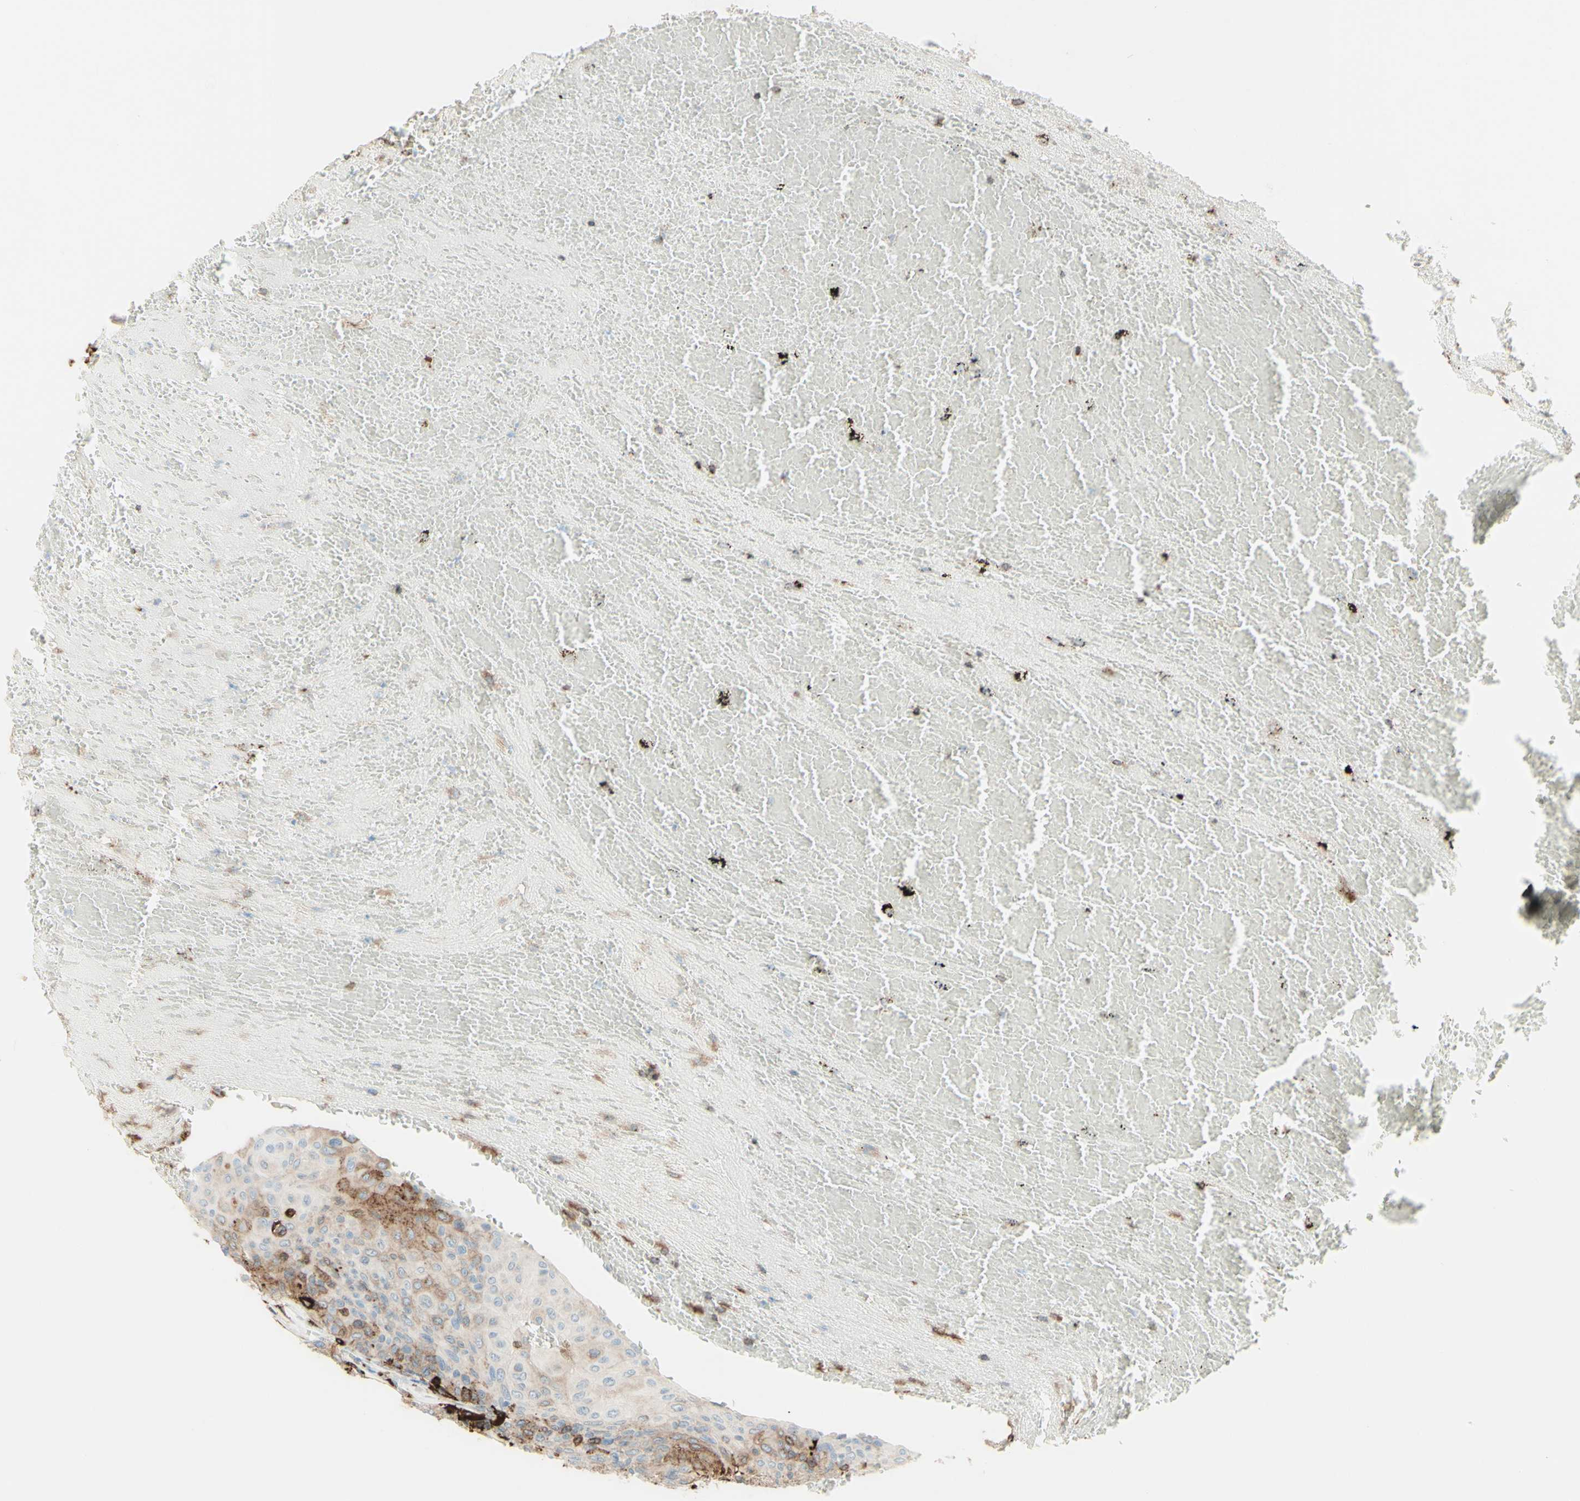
{"staining": {"intensity": "moderate", "quantity": "25%-75%", "location": "cytoplasmic/membranous"}, "tissue": "urothelial cancer", "cell_type": "Tumor cells", "image_type": "cancer", "snomed": [{"axis": "morphology", "description": "Urothelial carcinoma, High grade"}, {"axis": "topography", "description": "Urinary bladder"}], "caption": "Moderate cytoplasmic/membranous expression is present in approximately 25%-75% of tumor cells in urothelial cancer.", "gene": "HLA-DPB1", "patient": {"sex": "male", "age": 66}}